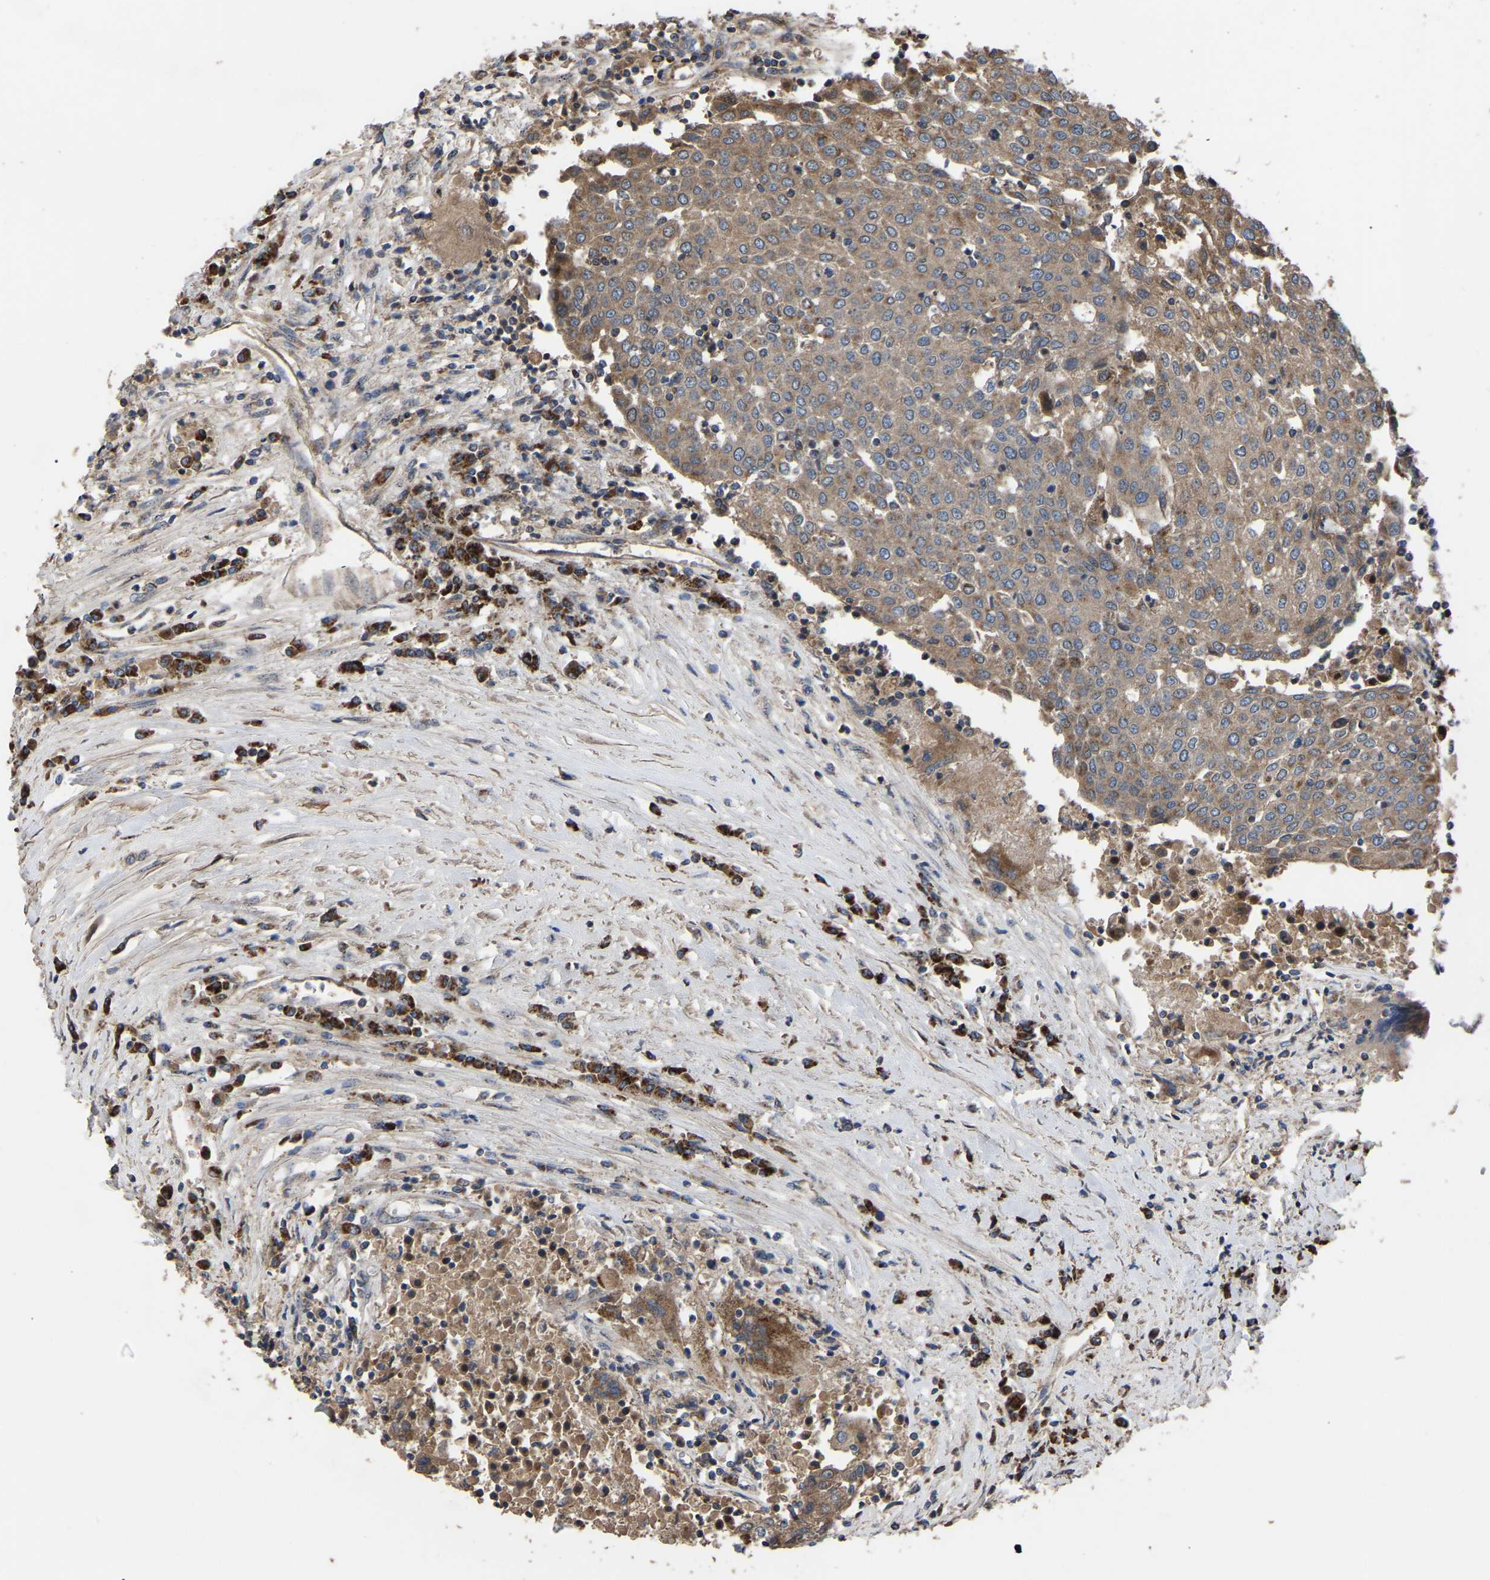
{"staining": {"intensity": "moderate", "quantity": ">75%", "location": "cytoplasmic/membranous"}, "tissue": "urothelial cancer", "cell_type": "Tumor cells", "image_type": "cancer", "snomed": [{"axis": "morphology", "description": "Urothelial carcinoma, High grade"}, {"axis": "topography", "description": "Urinary bladder"}], "caption": "Protein expression analysis of urothelial cancer displays moderate cytoplasmic/membranous positivity in about >75% of tumor cells. (brown staining indicates protein expression, while blue staining denotes nuclei).", "gene": "GCC1", "patient": {"sex": "female", "age": 85}}